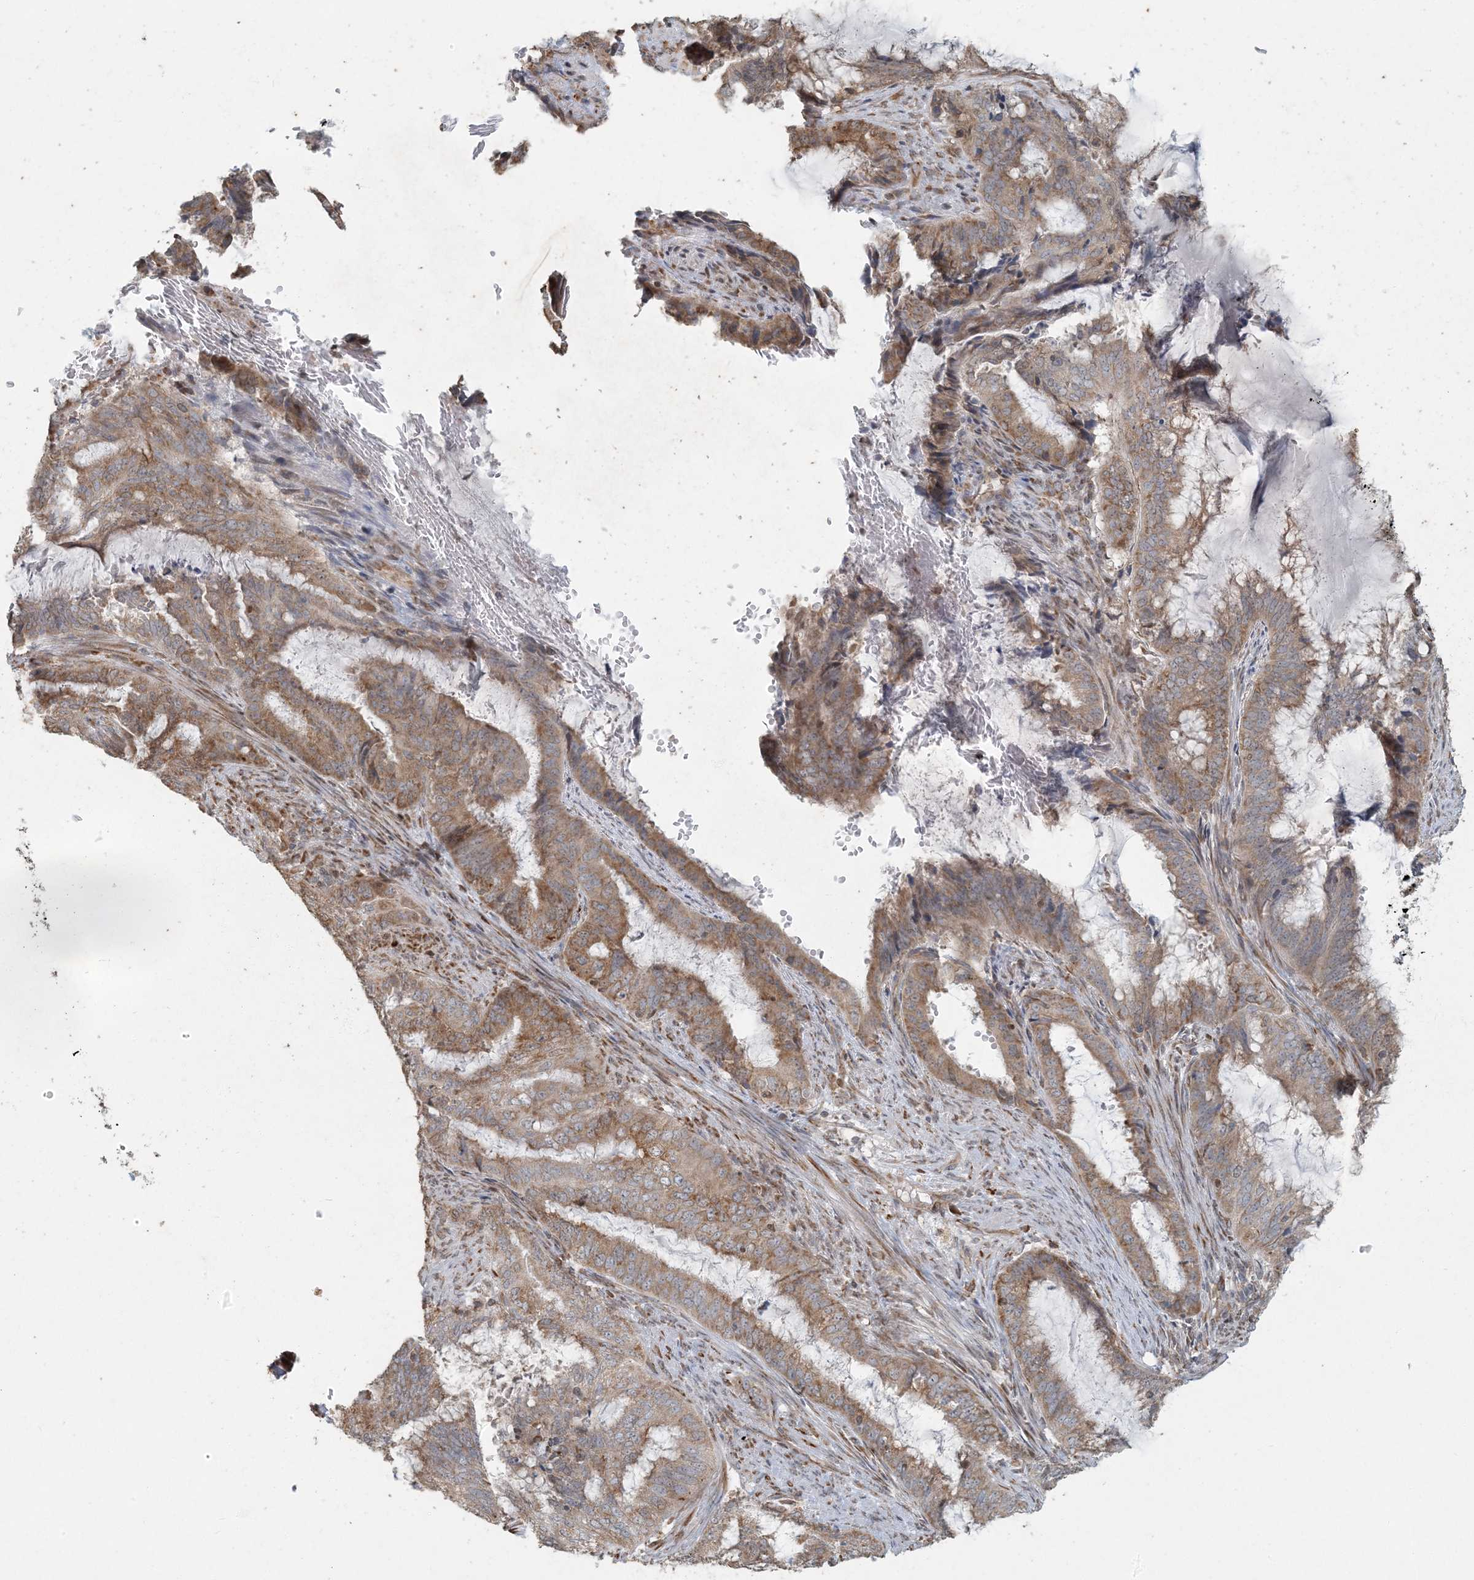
{"staining": {"intensity": "moderate", "quantity": ">75%", "location": "cytoplasmic/membranous"}, "tissue": "endometrial cancer", "cell_type": "Tumor cells", "image_type": "cancer", "snomed": [{"axis": "morphology", "description": "Adenocarcinoma, NOS"}, {"axis": "topography", "description": "Endometrium"}], "caption": "Moderate cytoplasmic/membranous protein expression is identified in about >75% of tumor cells in endometrial adenocarcinoma.", "gene": "AK9", "patient": {"sex": "female", "age": 51}}